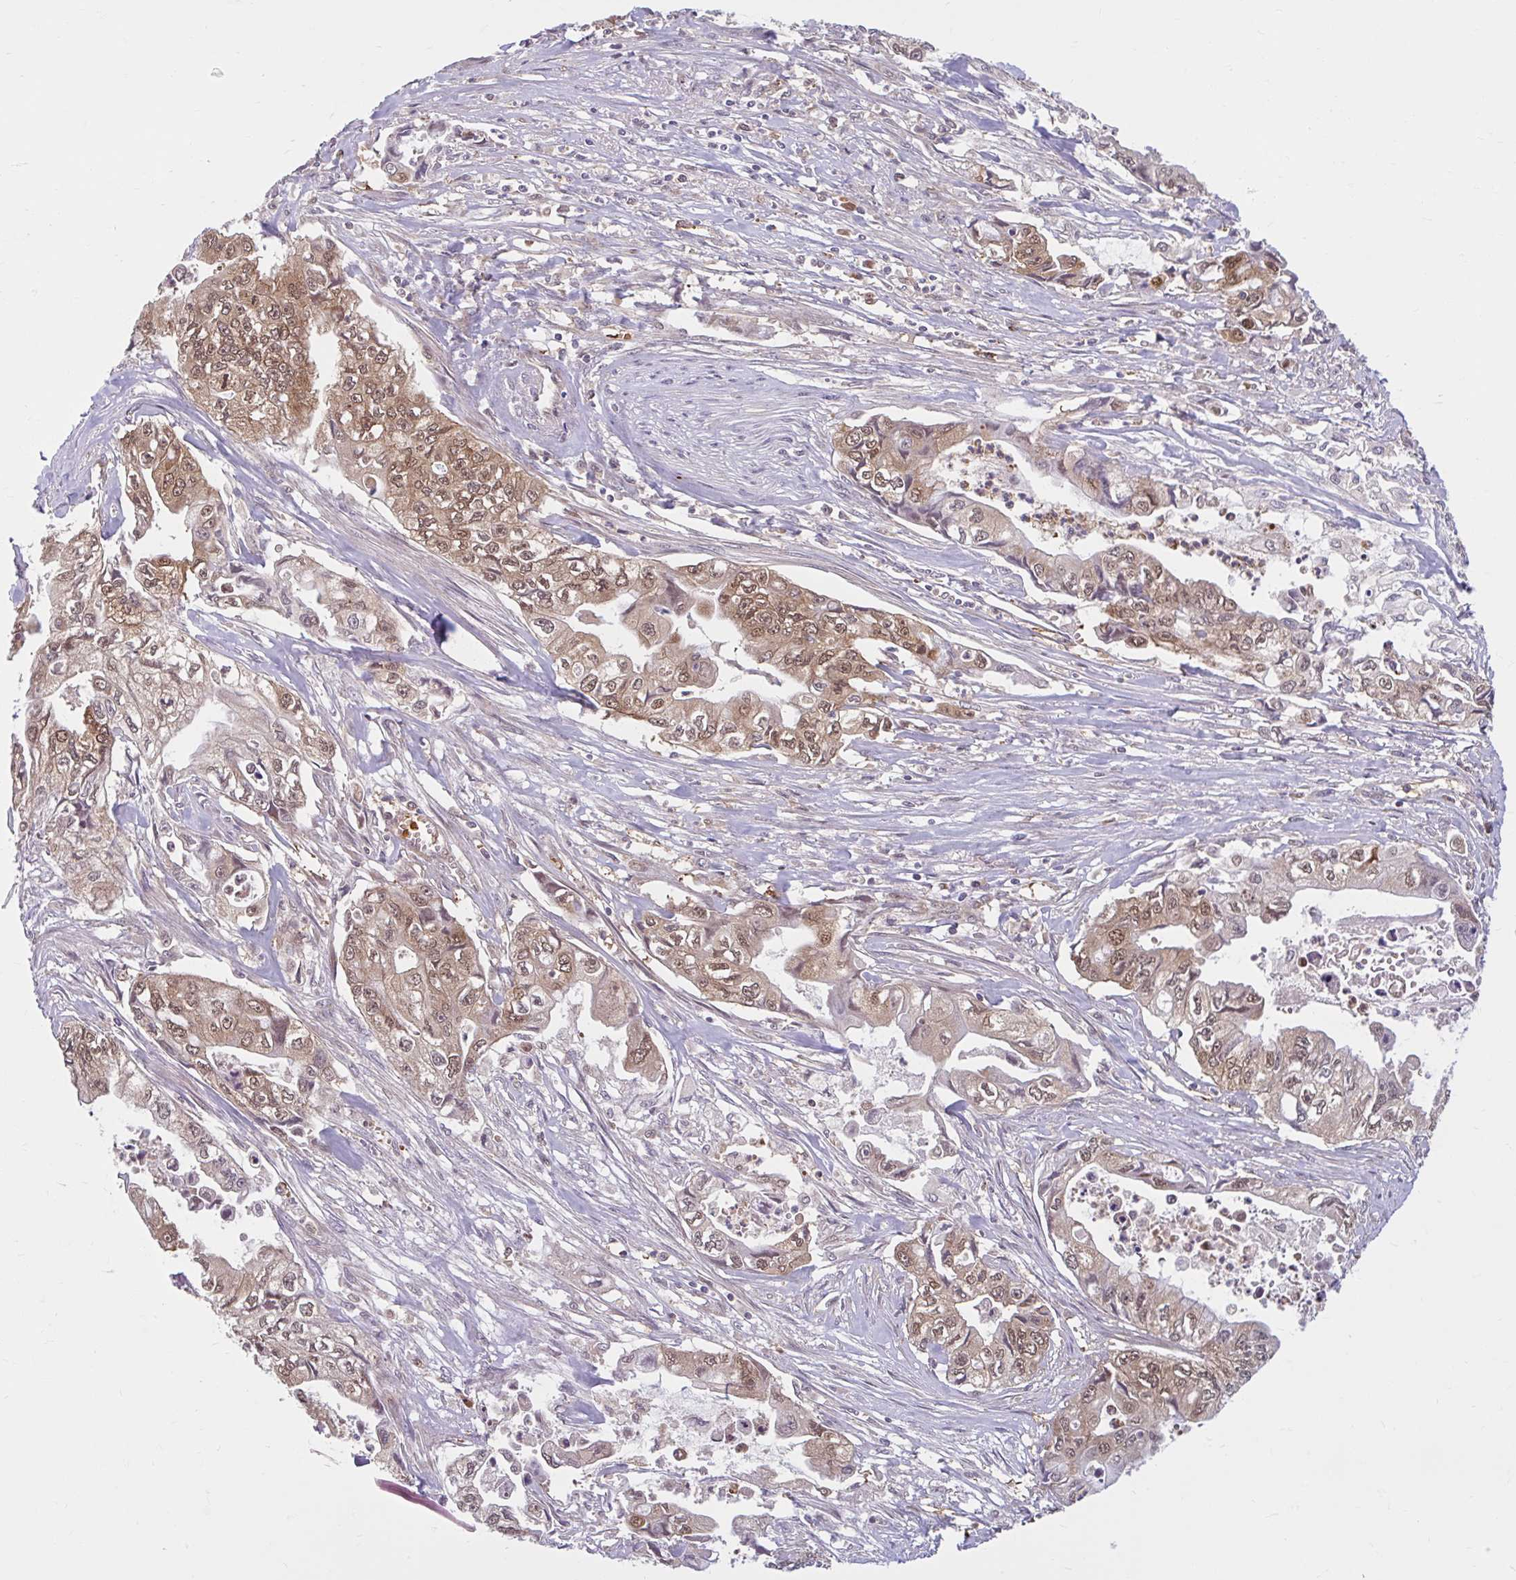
{"staining": {"intensity": "moderate", "quantity": ">75%", "location": "cytoplasmic/membranous,nuclear"}, "tissue": "pancreatic cancer", "cell_type": "Tumor cells", "image_type": "cancer", "snomed": [{"axis": "morphology", "description": "Adenocarcinoma, NOS"}, {"axis": "topography", "description": "Pancreas"}], "caption": "IHC photomicrograph of human pancreatic cancer stained for a protein (brown), which displays medium levels of moderate cytoplasmic/membranous and nuclear positivity in approximately >75% of tumor cells.", "gene": "HMBS", "patient": {"sex": "male", "age": 66}}